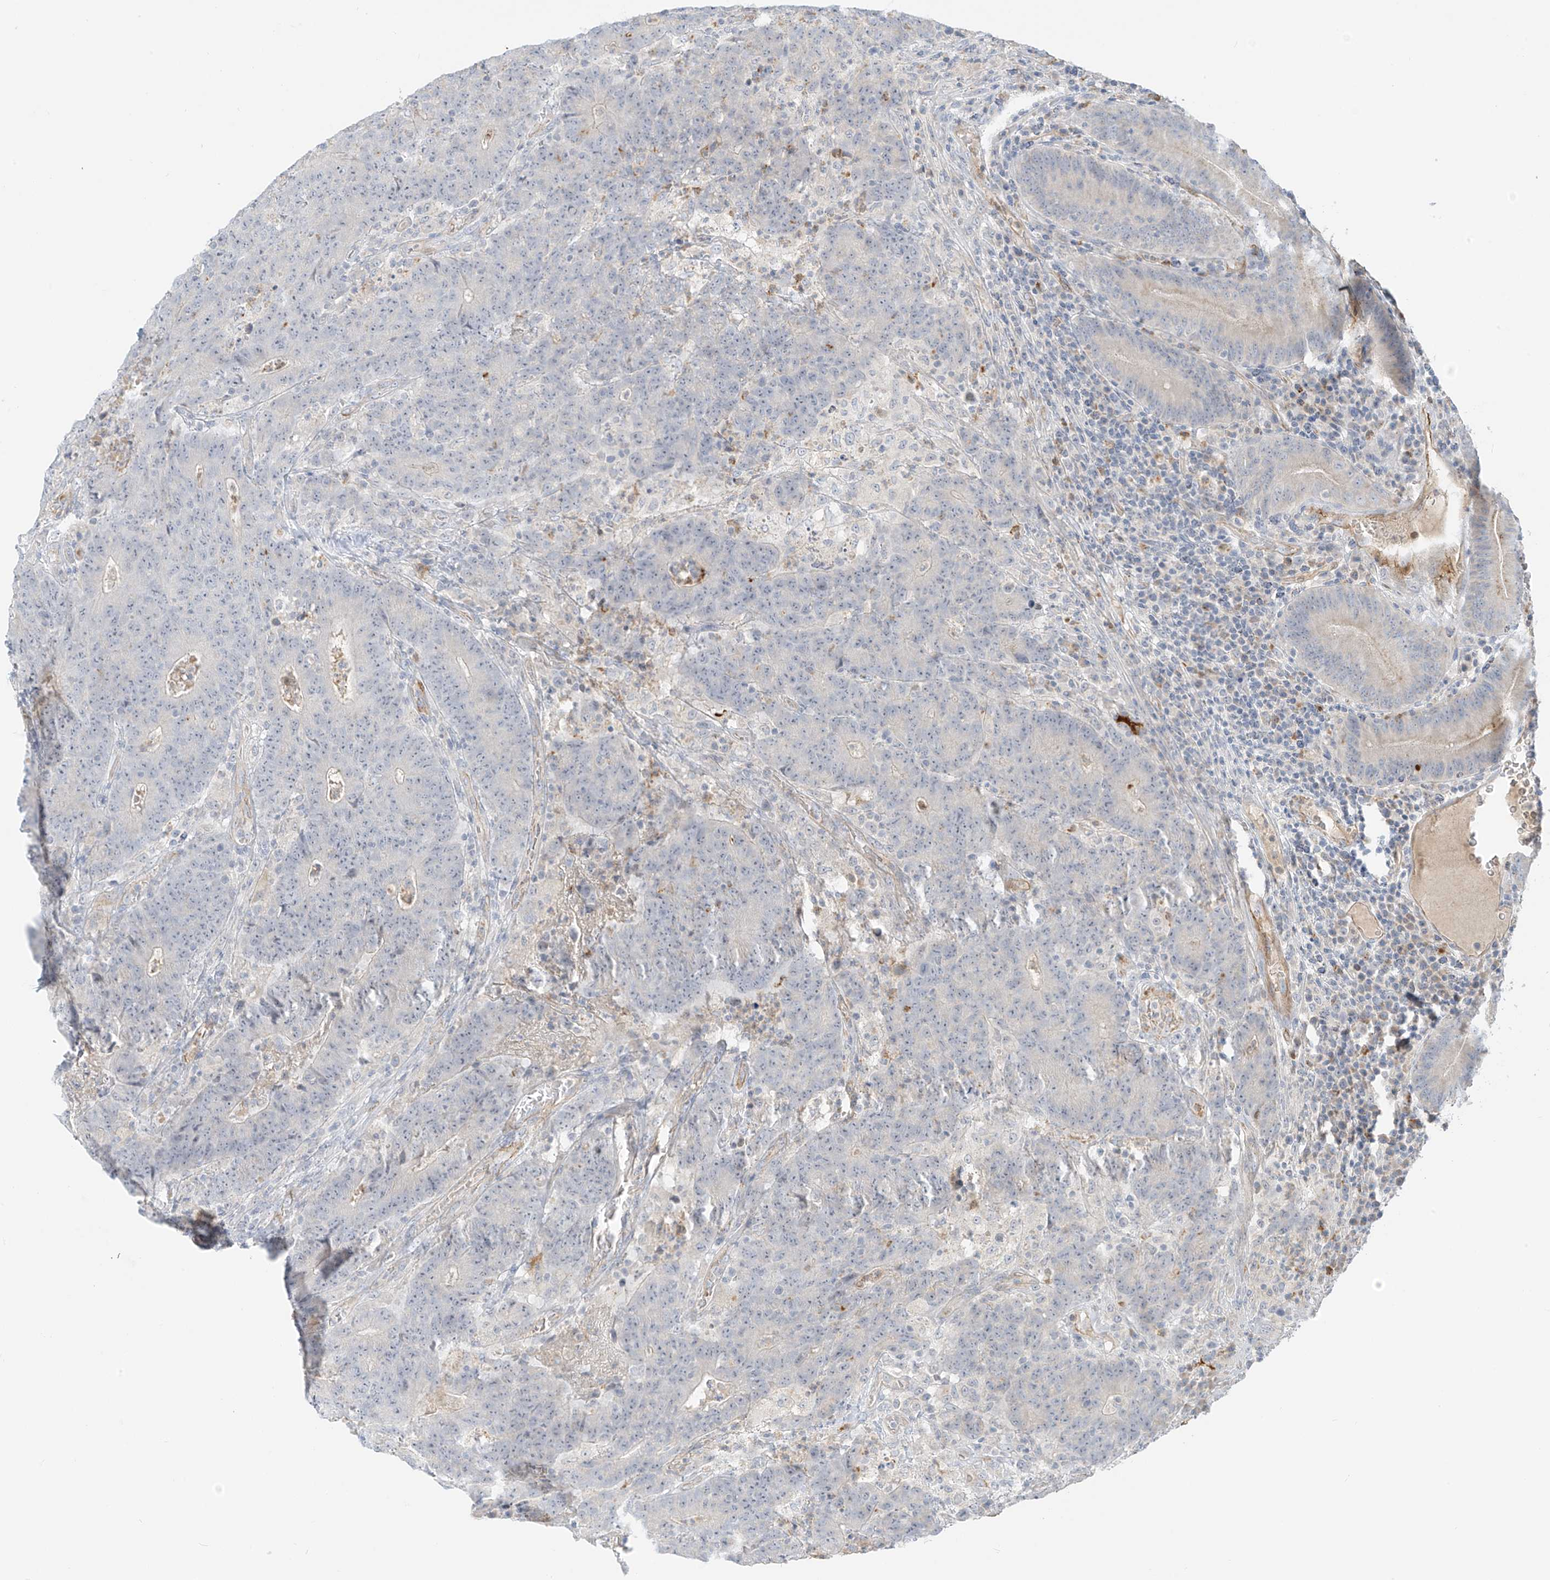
{"staining": {"intensity": "negative", "quantity": "none", "location": "none"}, "tissue": "colorectal cancer", "cell_type": "Tumor cells", "image_type": "cancer", "snomed": [{"axis": "morphology", "description": "Normal tissue, NOS"}, {"axis": "morphology", "description": "Adenocarcinoma, NOS"}, {"axis": "topography", "description": "Colon"}], "caption": "Immunohistochemistry photomicrograph of colorectal cancer stained for a protein (brown), which reveals no staining in tumor cells. (DAB (3,3'-diaminobenzidine) immunohistochemistry visualized using brightfield microscopy, high magnification).", "gene": "C2orf42", "patient": {"sex": "female", "age": 75}}